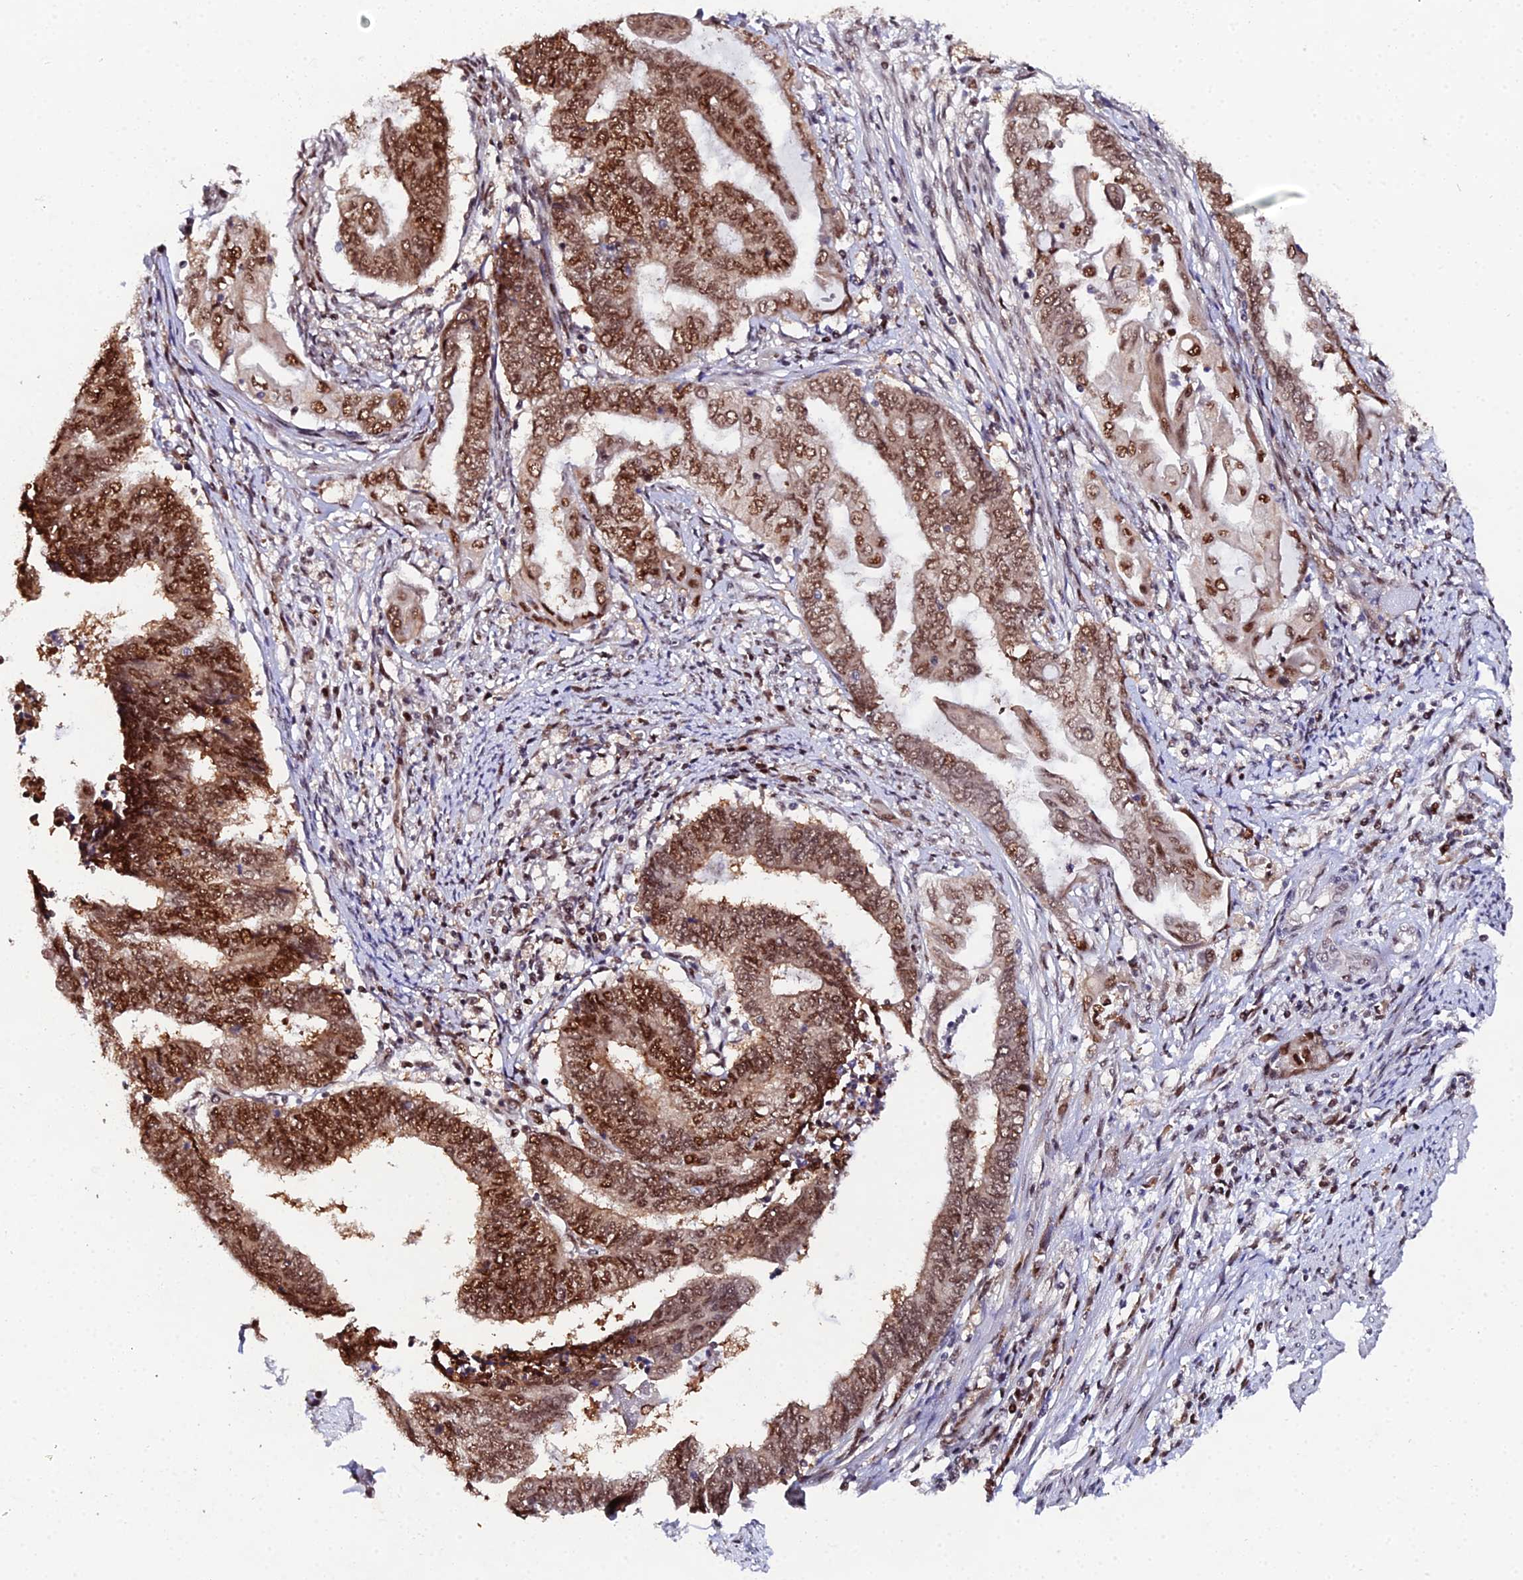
{"staining": {"intensity": "strong", "quantity": ">75%", "location": "cytoplasmic/membranous,nuclear"}, "tissue": "endometrial cancer", "cell_type": "Tumor cells", "image_type": "cancer", "snomed": [{"axis": "morphology", "description": "Adenocarcinoma, NOS"}, {"axis": "topography", "description": "Uterus"}, {"axis": "topography", "description": "Endometrium"}], "caption": "The histopathology image shows staining of endometrial cancer (adenocarcinoma), revealing strong cytoplasmic/membranous and nuclear protein staining (brown color) within tumor cells. (DAB (3,3'-diaminobenzidine) IHC, brown staining for protein, blue staining for nuclei).", "gene": "TIFA", "patient": {"sex": "female", "age": 70}}